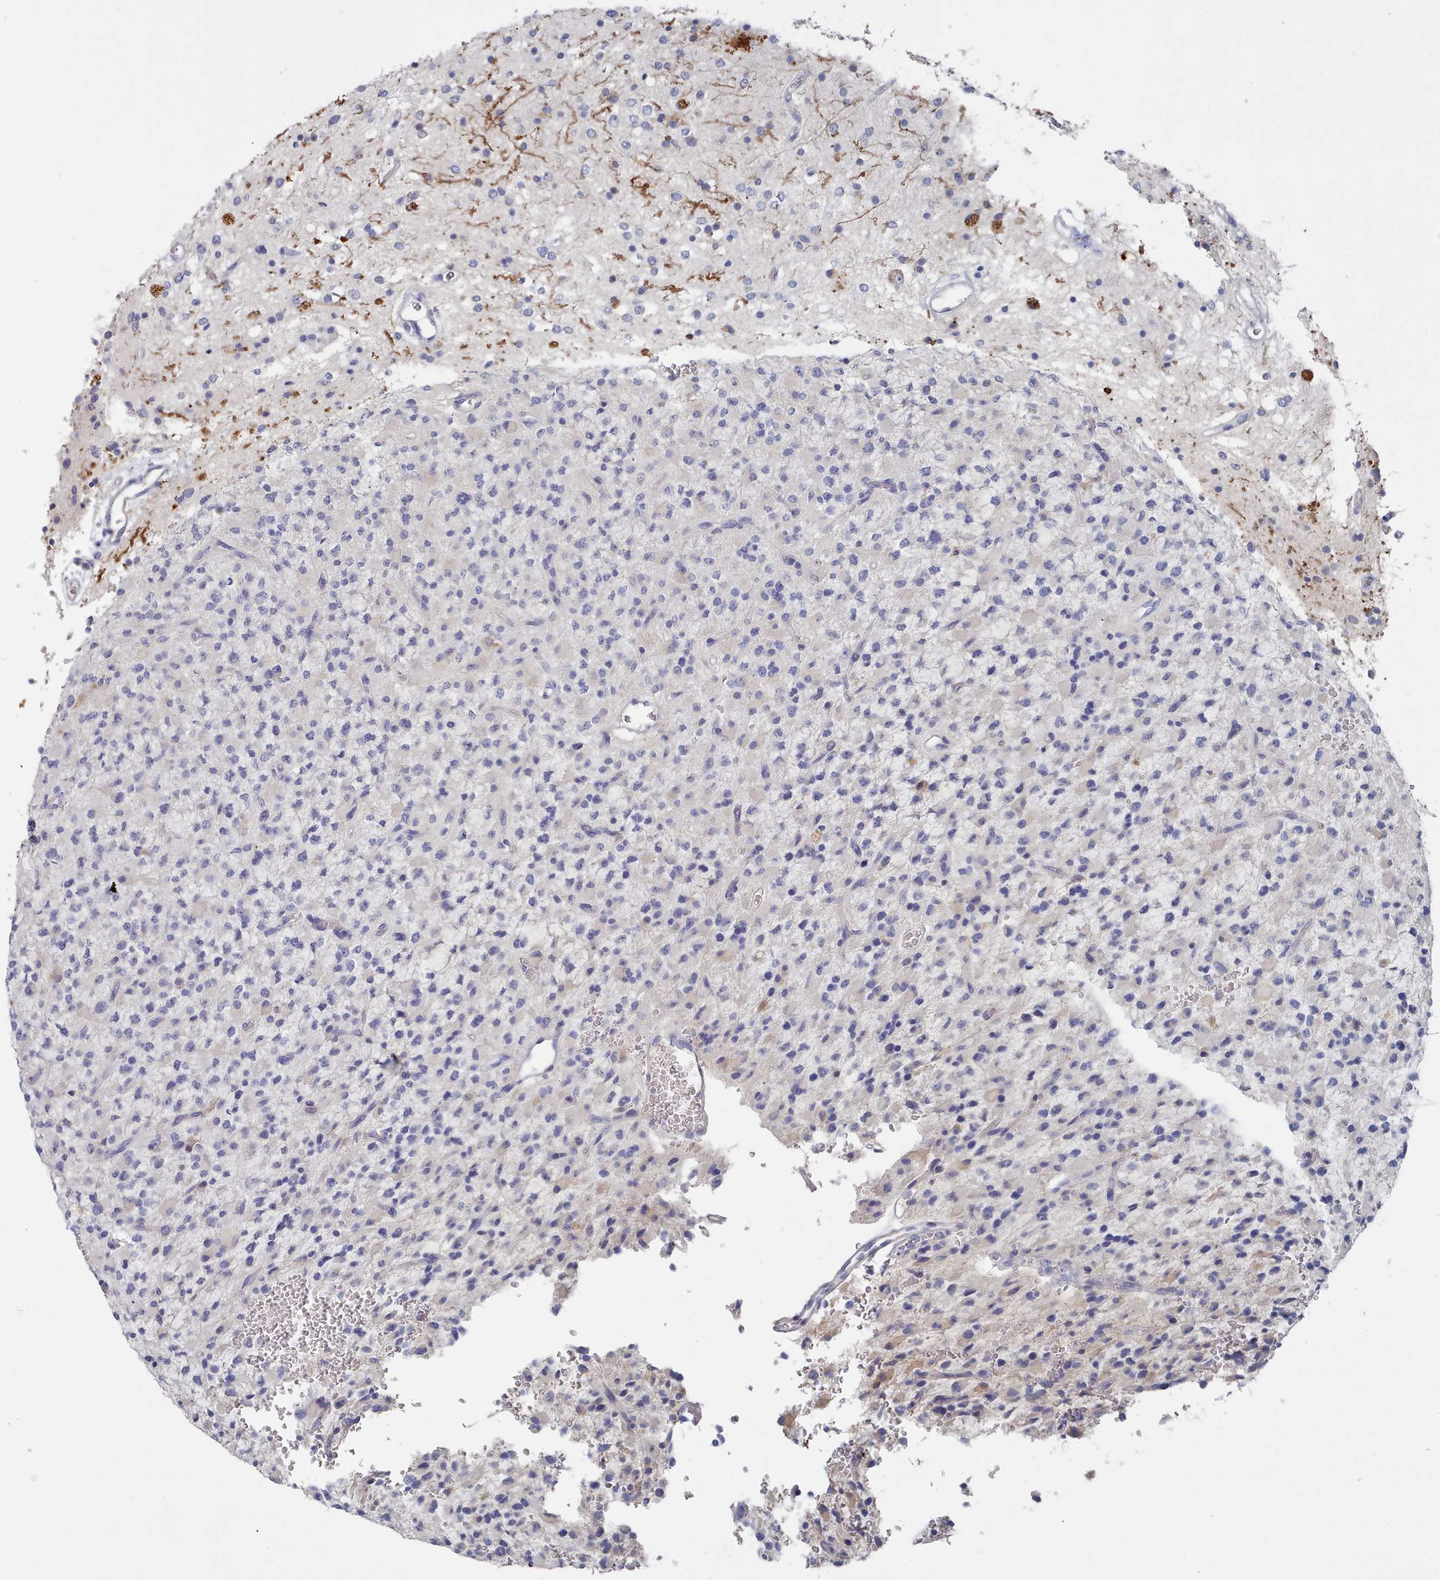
{"staining": {"intensity": "negative", "quantity": "none", "location": "none"}, "tissue": "glioma", "cell_type": "Tumor cells", "image_type": "cancer", "snomed": [{"axis": "morphology", "description": "Glioma, malignant, High grade"}, {"axis": "topography", "description": "Brain"}], "caption": "Photomicrograph shows no protein expression in tumor cells of glioma tissue.", "gene": "ACAD11", "patient": {"sex": "male", "age": 34}}